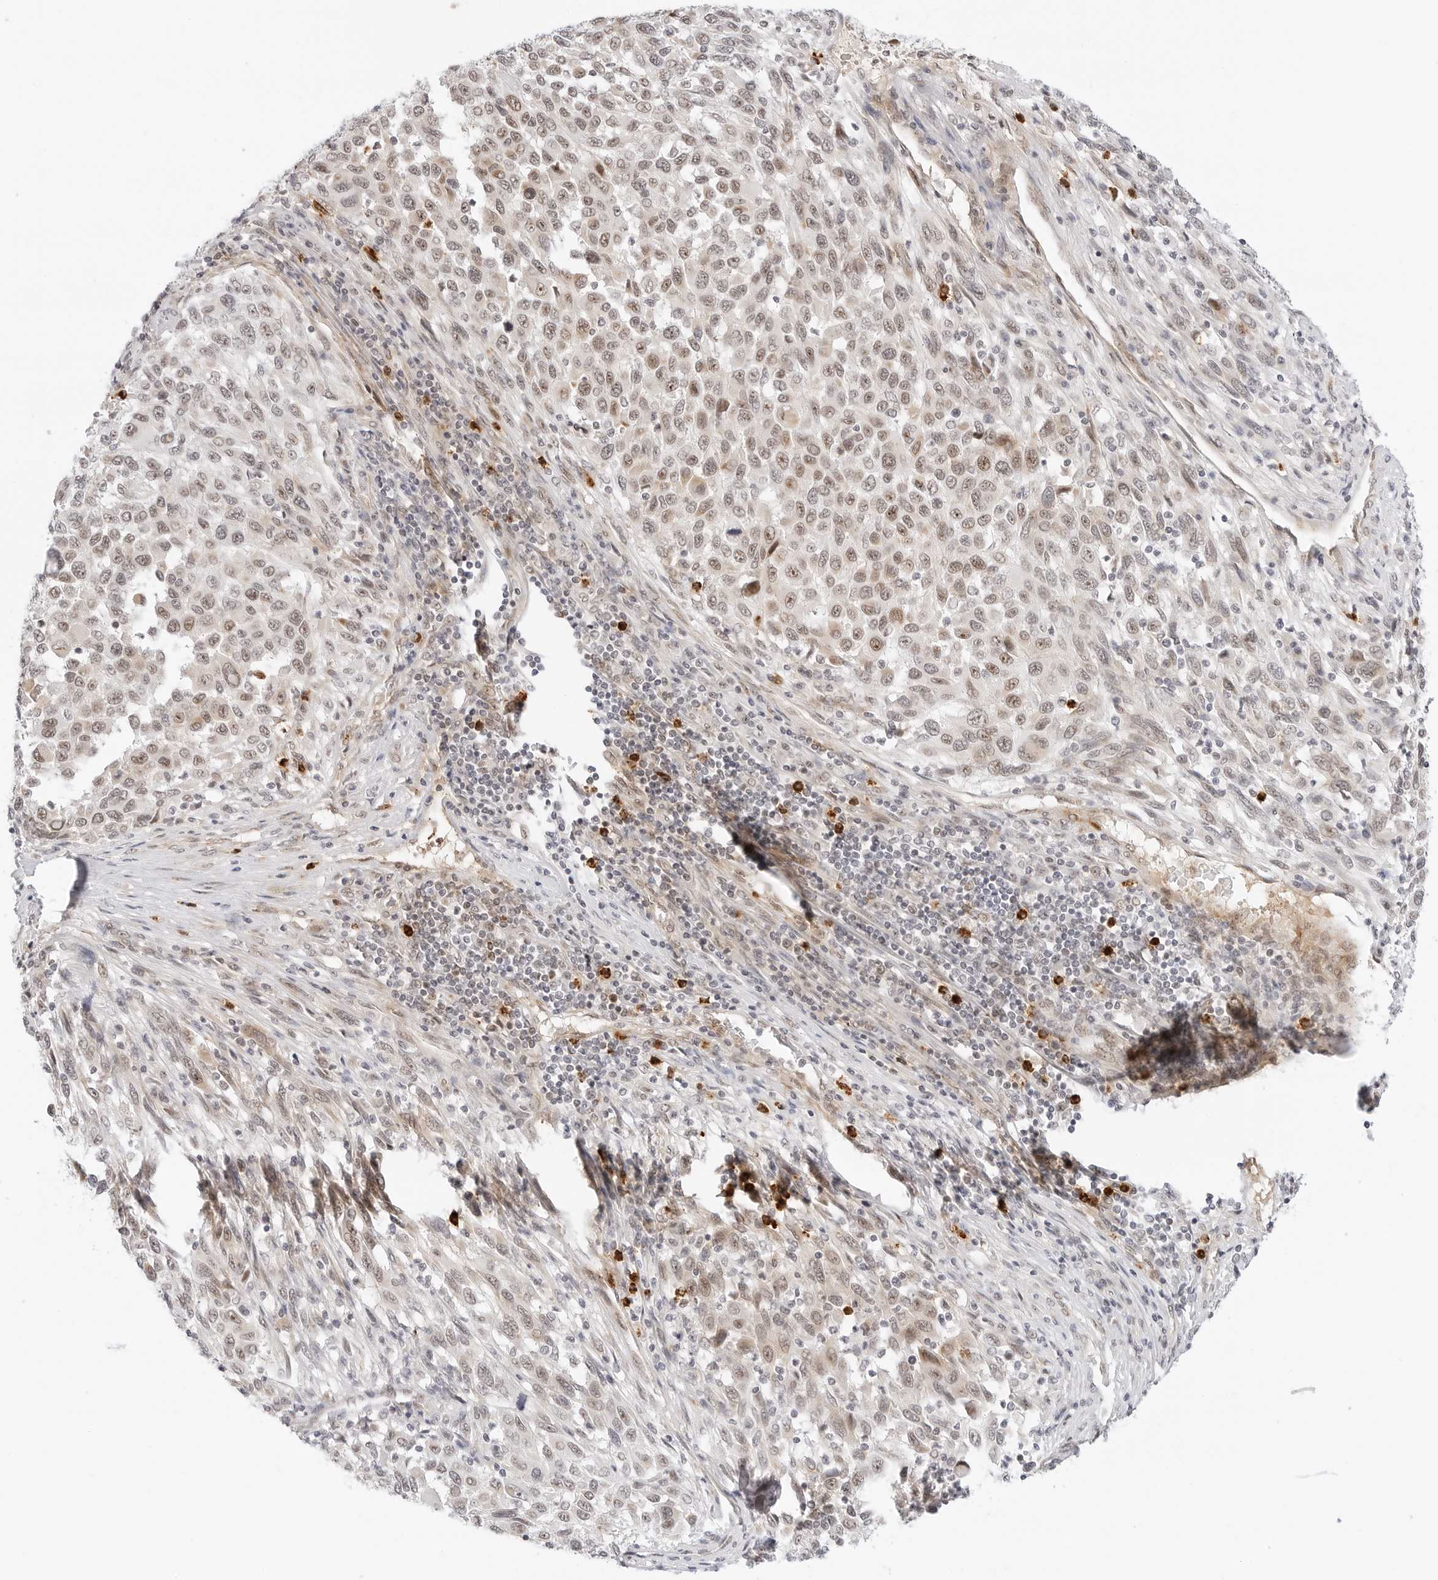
{"staining": {"intensity": "weak", "quantity": ">75%", "location": "nuclear"}, "tissue": "melanoma", "cell_type": "Tumor cells", "image_type": "cancer", "snomed": [{"axis": "morphology", "description": "Malignant melanoma, Metastatic site"}, {"axis": "topography", "description": "Lymph node"}], "caption": "Immunohistochemical staining of melanoma demonstrates low levels of weak nuclear protein expression in about >75% of tumor cells.", "gene": "HIPK3", "patient": {"sex": "male", "age": 61}}